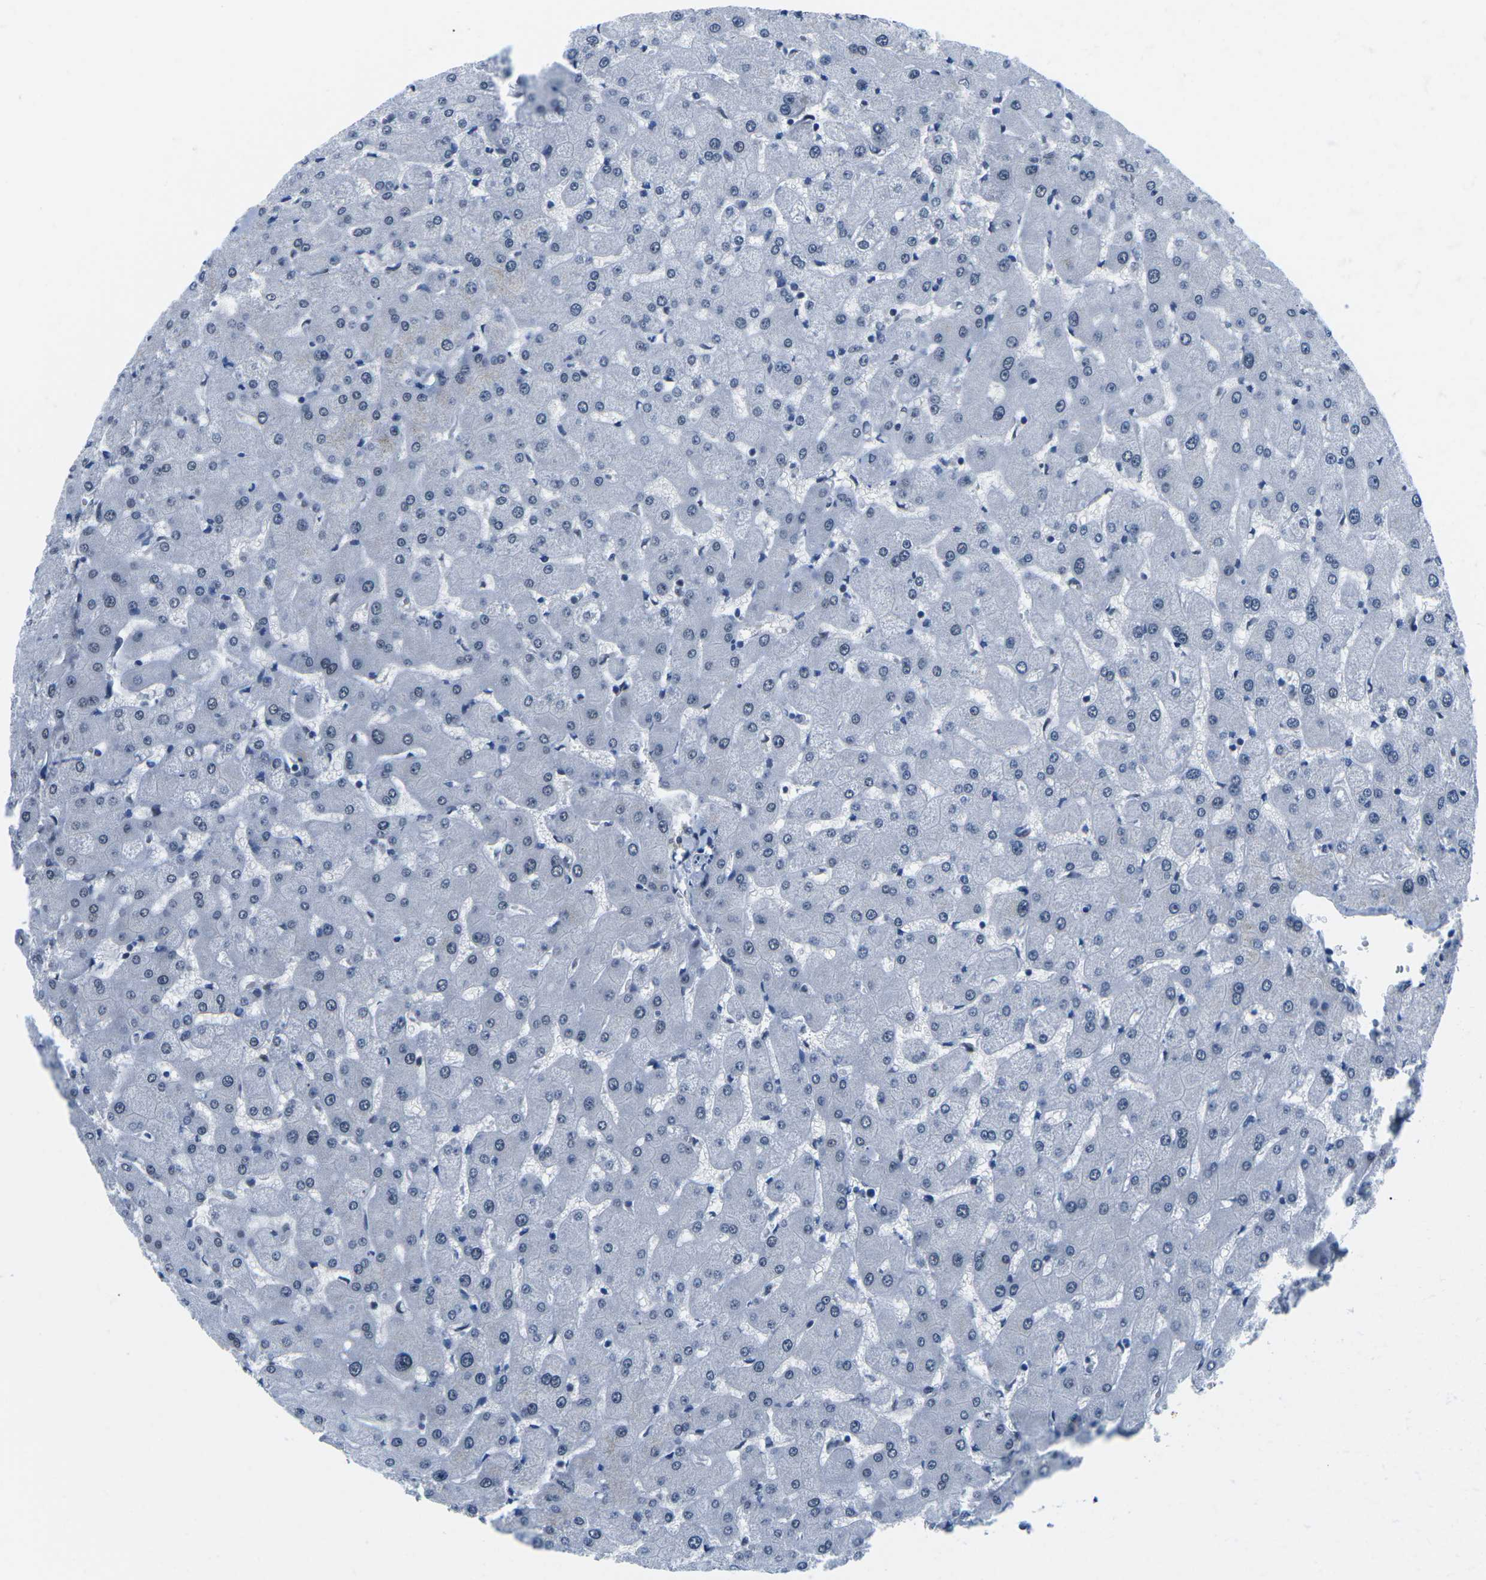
{"staining": {"intensity": "negative", "quantity": "none", "location": "none"}, "tissue": "liver", "cell_type": "Cholangiocytes", "image_type": "normal", "snomed": [{"axis": "morphology", "description": "Normal tissue, NOS"}, {"axis": "topography", "description": "Liver"}], "caption": "High magnification brightfield microscopy of benign liver stained with DAB (3,3'-diaminobenzidine) (brown) and counterstained with hematoxylin (blue): cholangiocytes show no significant positivity.", "gene": "UBA7", "patient": {"sex": "female", "age": 63}}